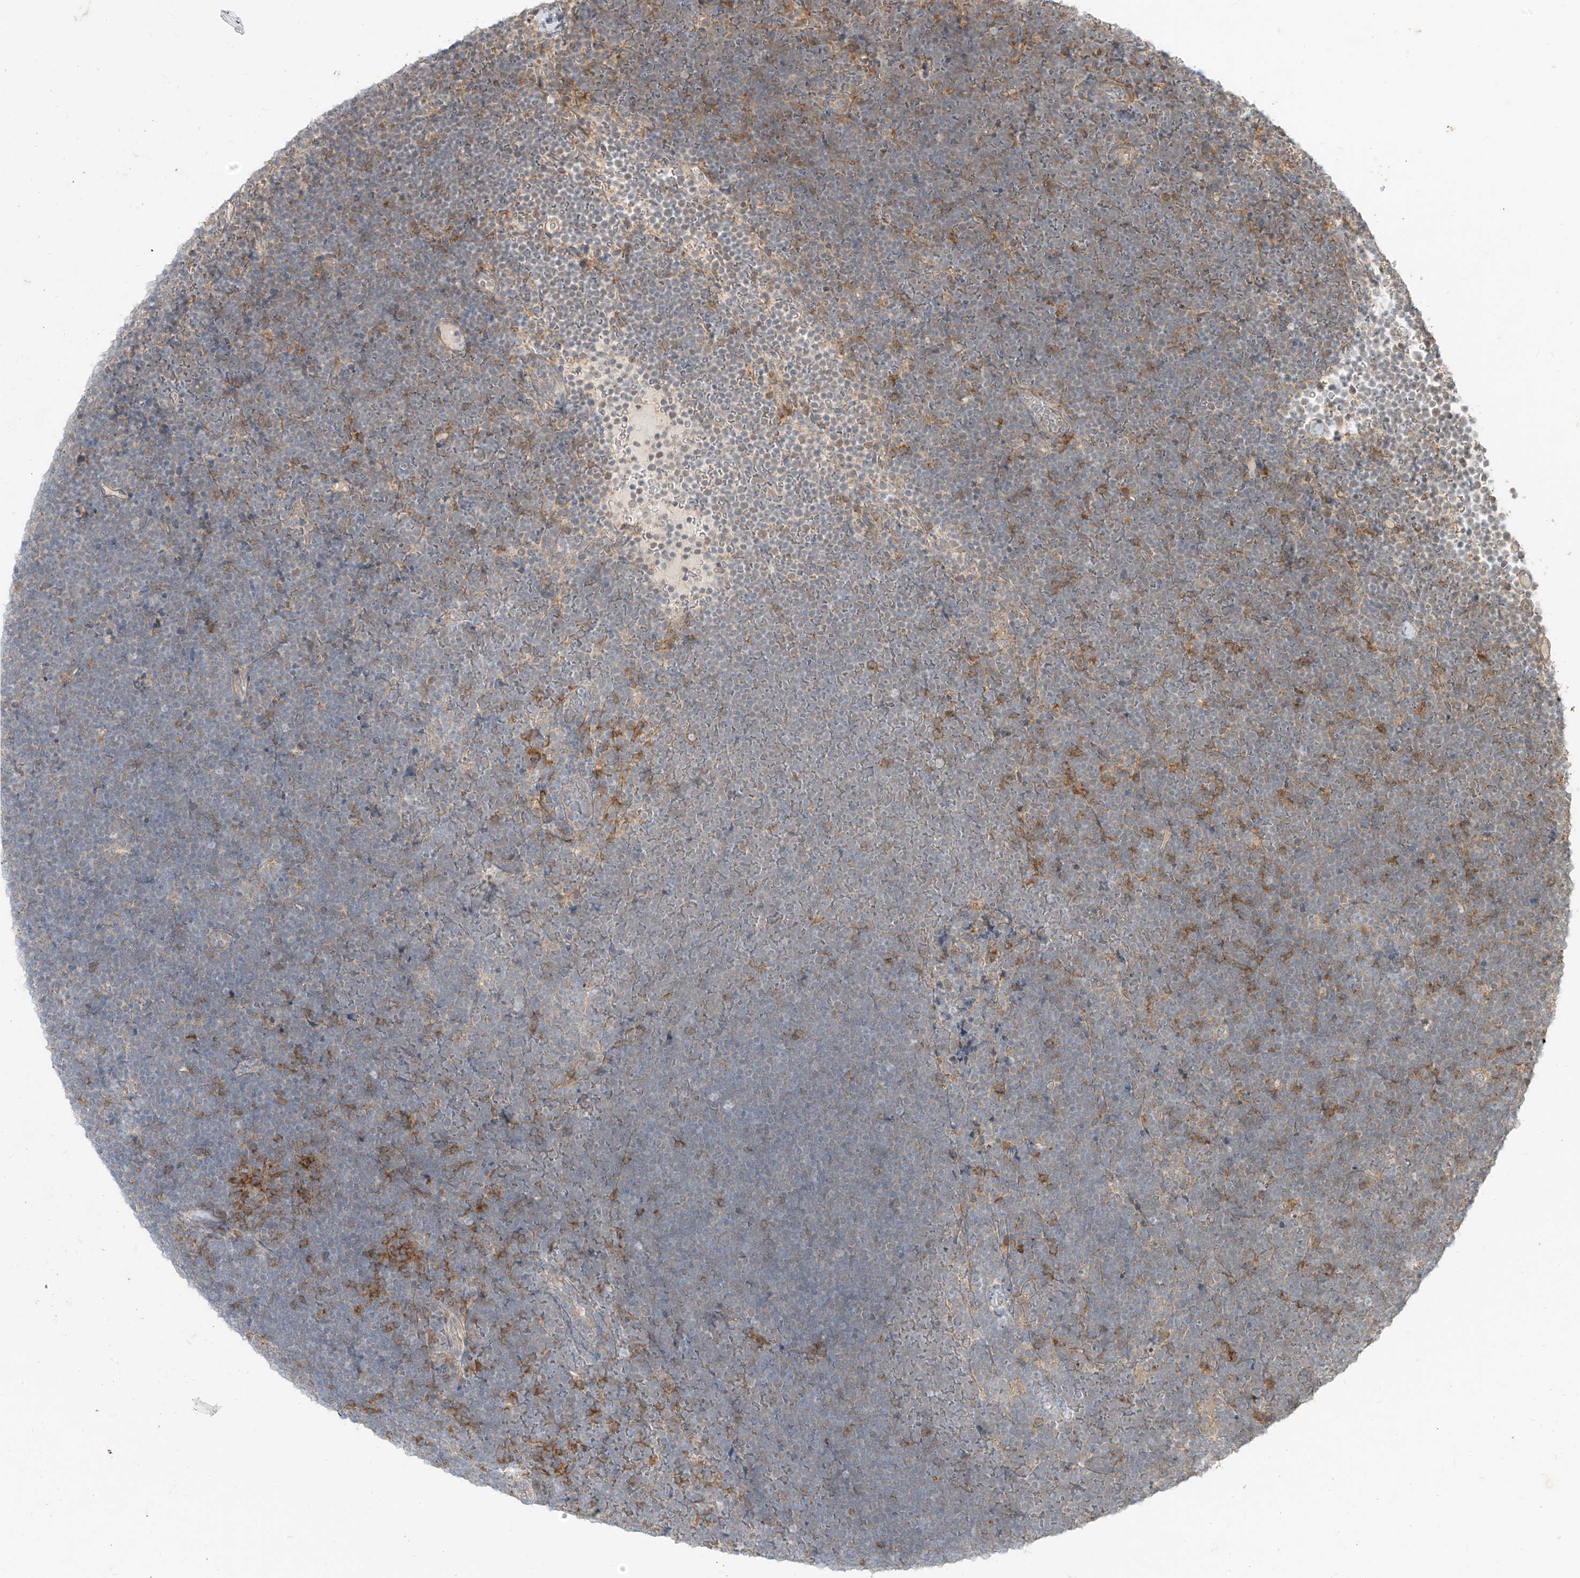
{"staining": {"intensity": "negative", "quantity": "none", "location": "none"}, "tissue": "lymphoma", "cell_type": "Tumor cells", "image_type": "cancer", "snomed": [{"axis": "morphology", "description": "Malignant lymphoma, non-Hodgkin's type, High grade"}, {"axis": "topography", "description": "Lymph node"}], "caption": "This is an immunohistochemistry (IHC) micrograph of human lymphoma. There is no positivity in tumor cells.", "gene": "MTUS2", "patient": {"sex": "male", "age": 13}}